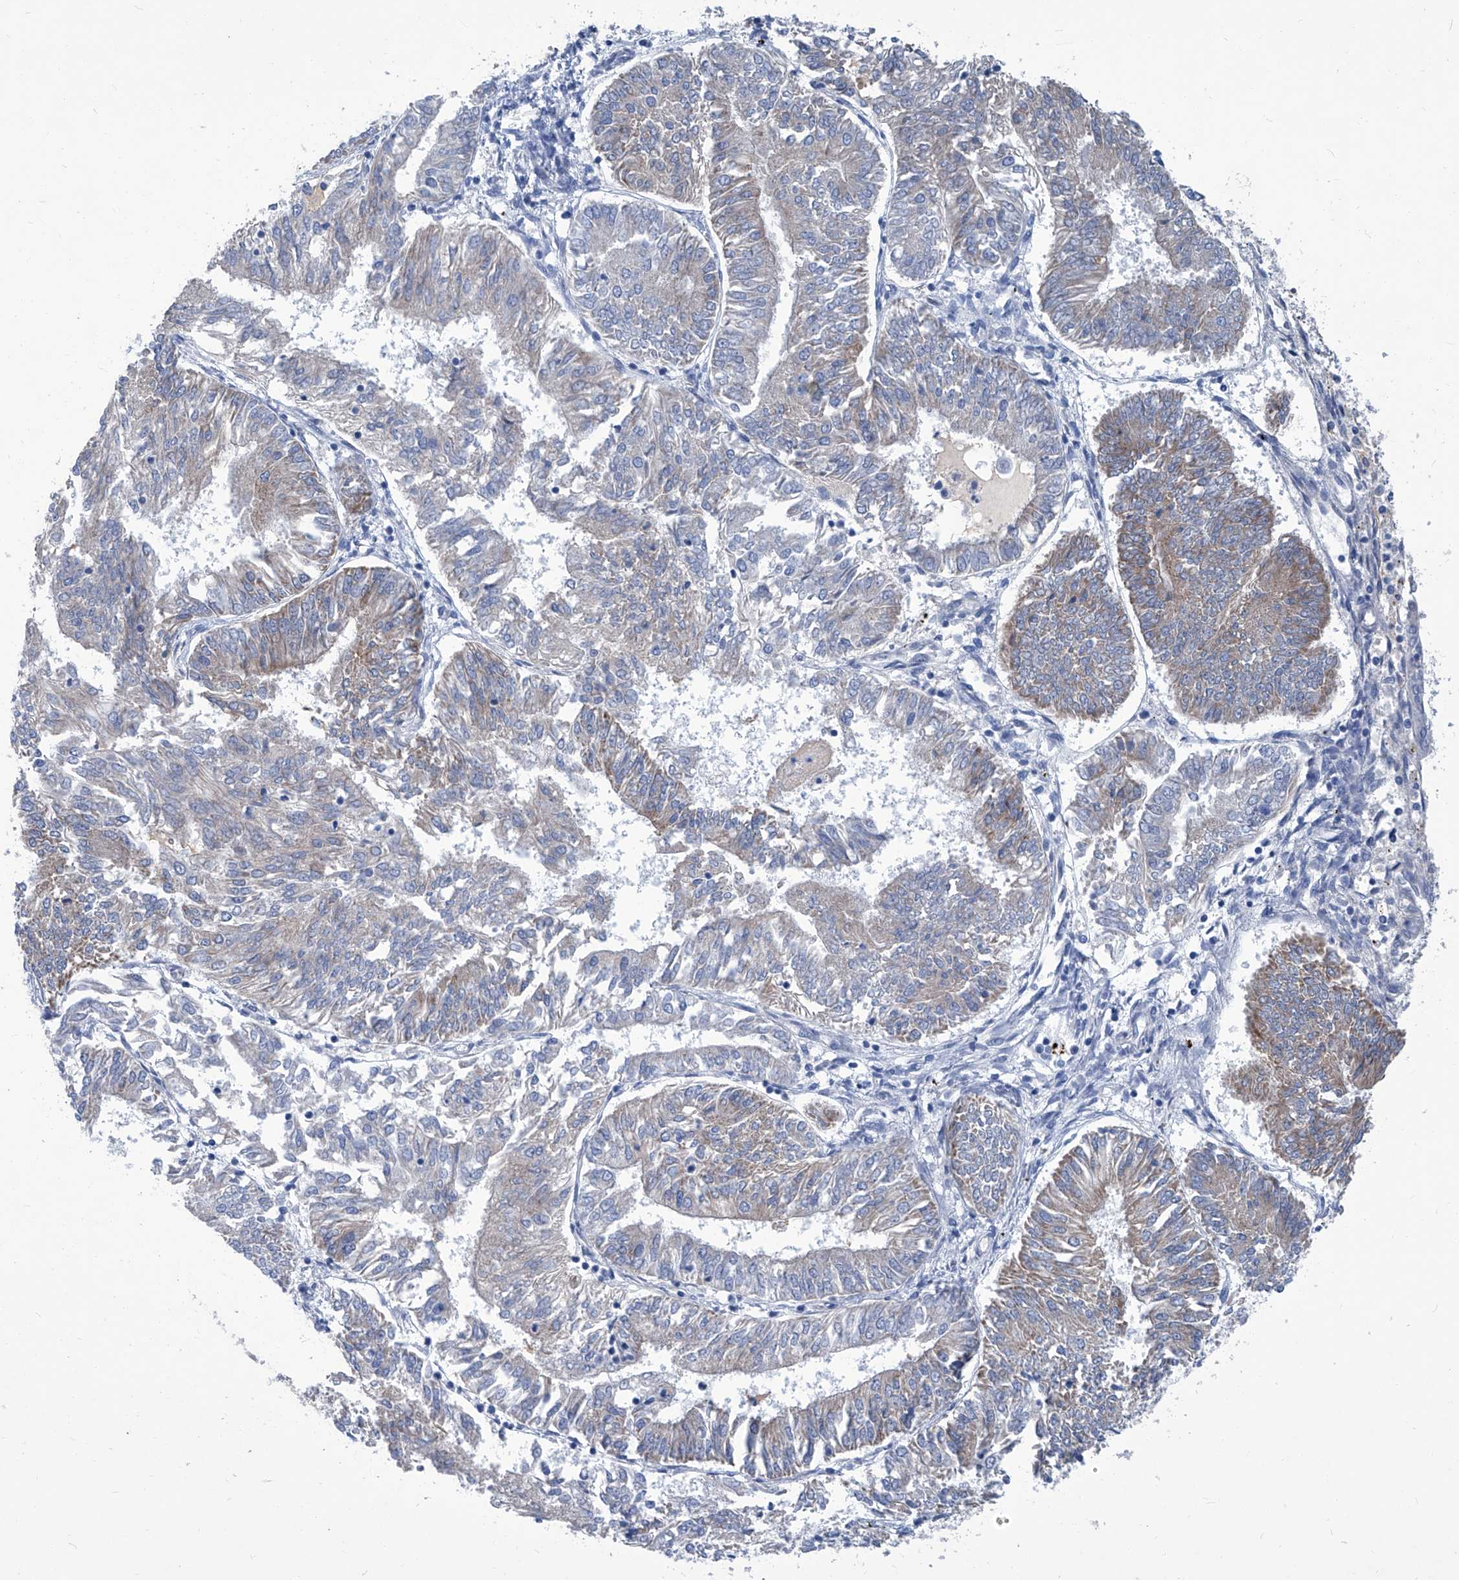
{"staining": {"intensity": "weak", "quantity": "<25%", "location": "cytoplasmic/membranous"}, "tissue": "endometrial cancer", "cell_type": "Tumor cells", "image_type": "cancer", "snomed": [{"axis": "morphology", "description": "Adenocarcinoma, NOS"}, {"axis": "topography", "description": "Endometrium"}], "caption": "The micrograph shows no significant expression in tumor cells of endometrial cancer (adenocarcinoma).", "gene": "MTARC1", "patient": {"sex": "female", "age": 58}}